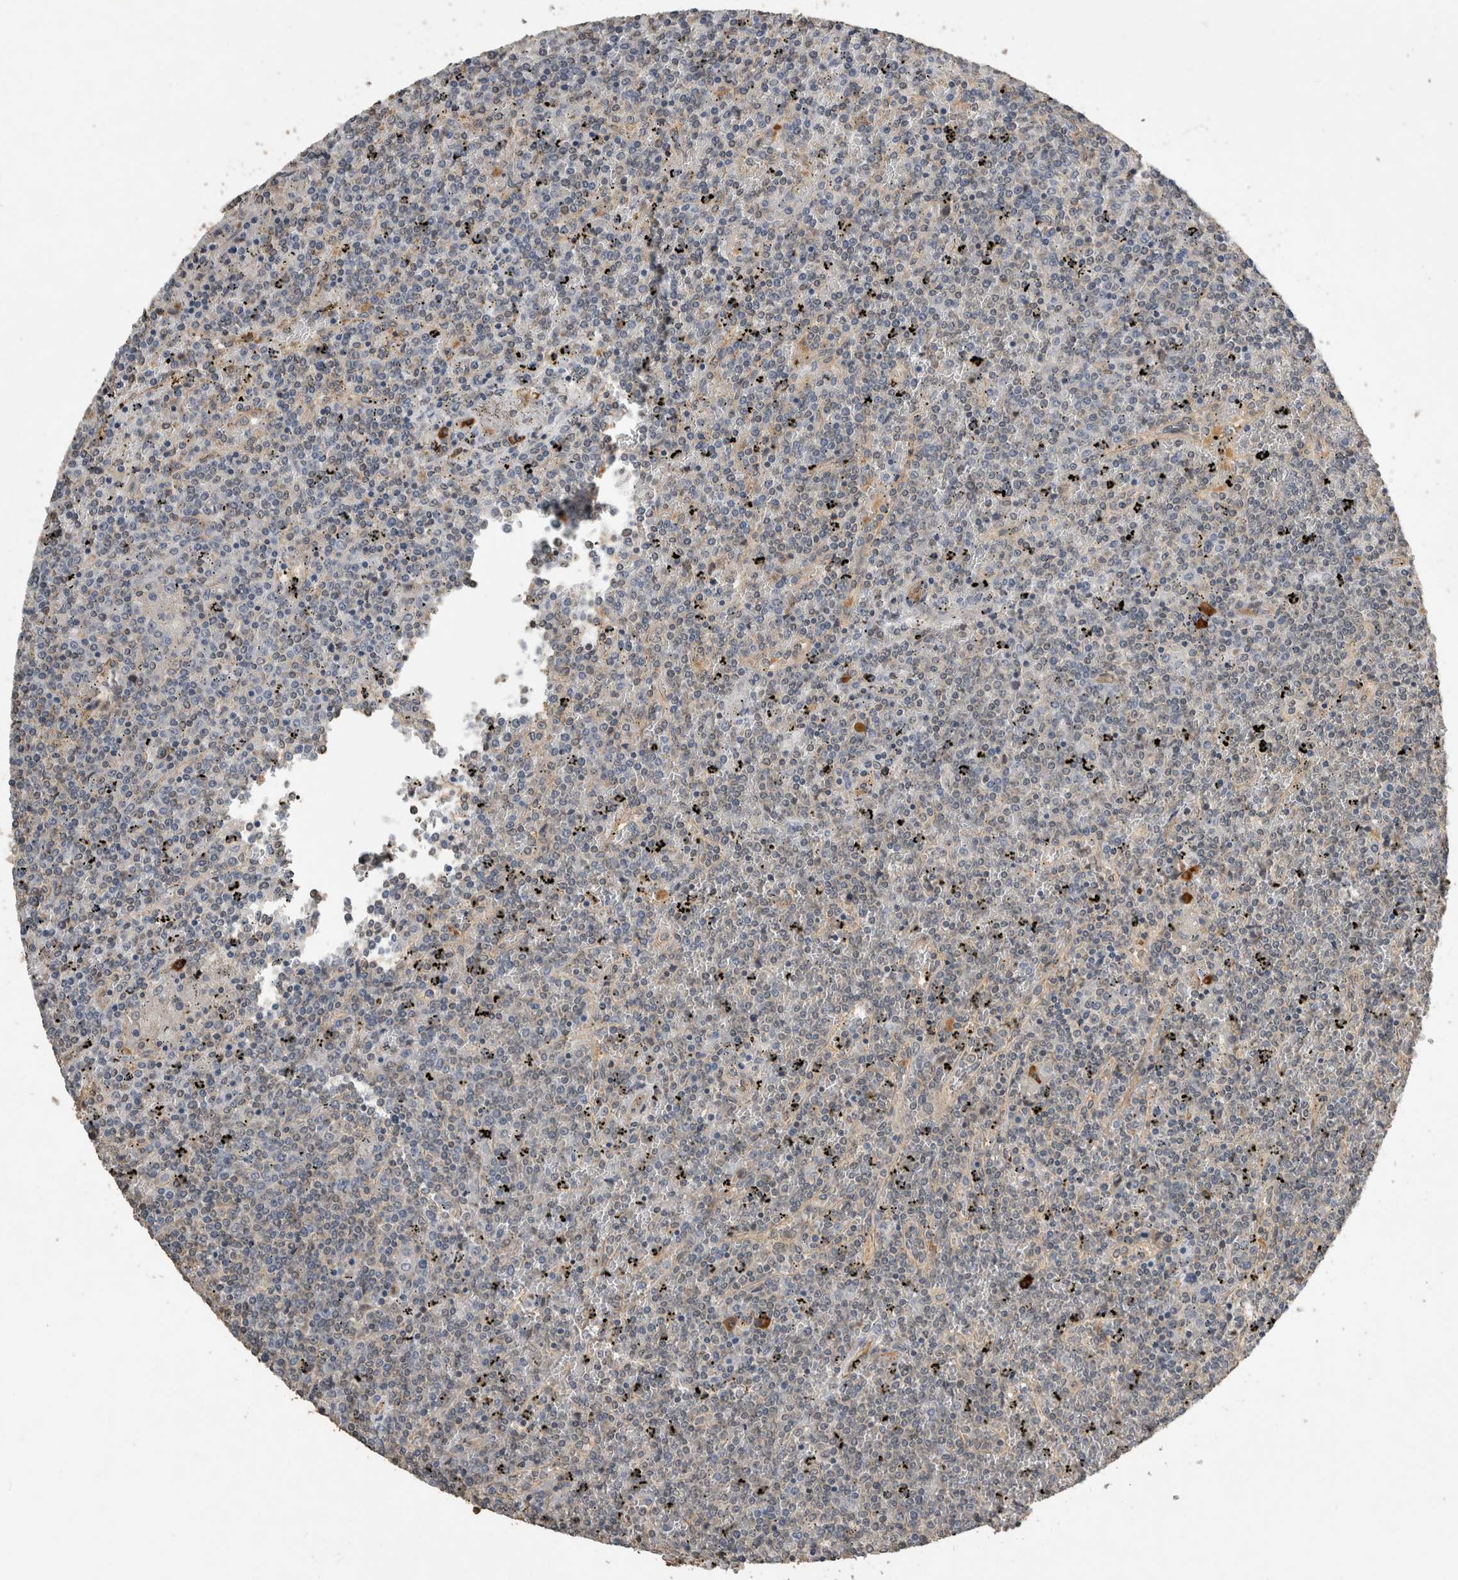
{"staining": {"intensity": "negative", "quantity": "none", "location": "none"}, "tissue": "lymphoma", "cell_type": "Tumor cells", "image_type": "cancer", "snomed": [{"axis": "morphology", "description": "Malignant lymphoma, non-Hodgkin's type, Low grade"}, {"axis": "topography", "description": "Spleen"}], "caption": "Tumor cells are negative for protein expression in human lymphoma.", "gene": "RHPN1", "patient": {"sex": "female", "age": 19}}